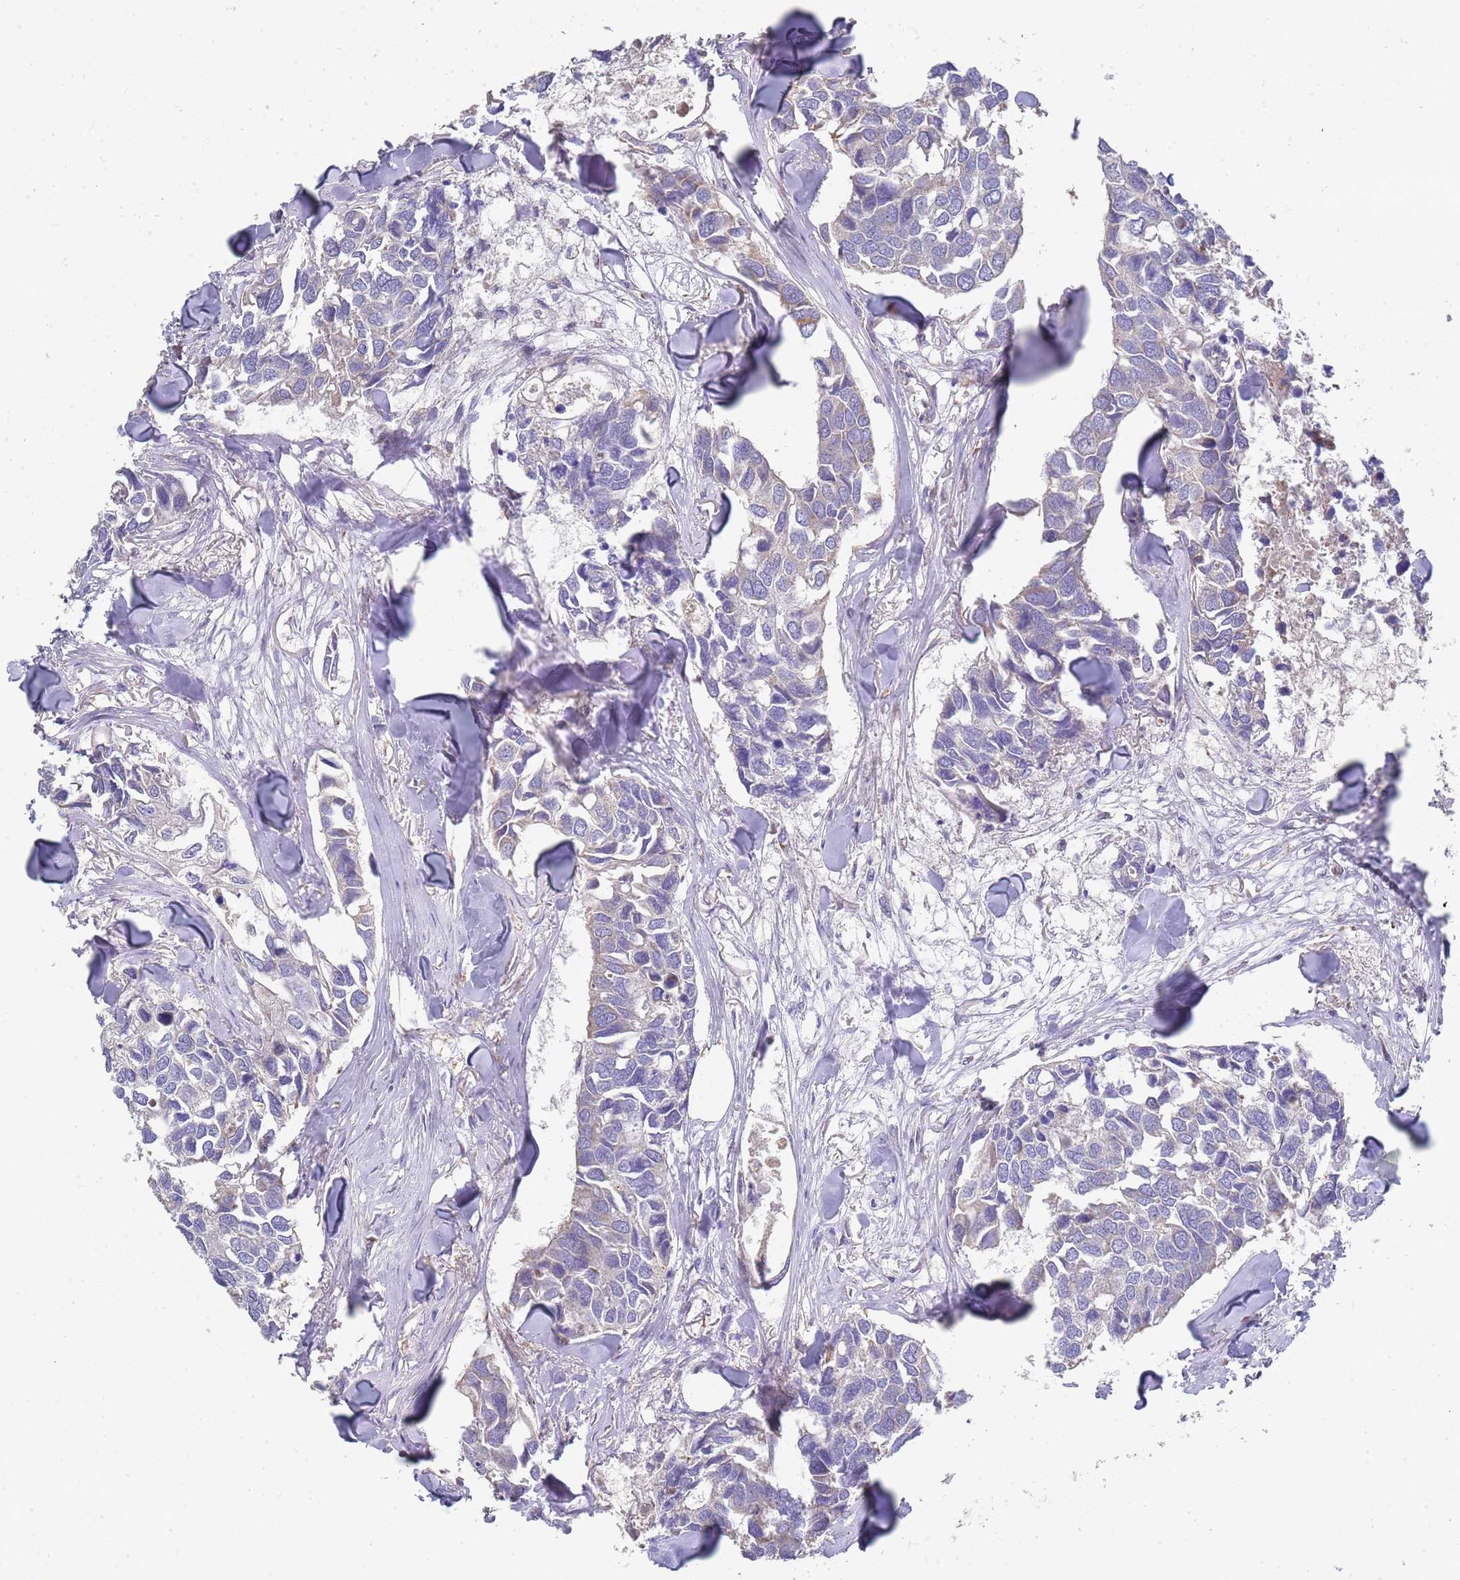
{"staining": {"intensity": "moderate", "quantity": "<25%", "location": "cytoplasmic/membranous"}, "tissue": "breast cancer", "cell_type": "Tumor cells", "image_type": "cancer", "snomed": [{"axis": "morphology", "description": "Duct carcinoma"}, {"axis": "topography", "description": "Breast"}], "caption": "Protein positivity by IHC demonstrates moderate cytoplasmic/membranous expression in about <25% of tumor cells in breast cancer (intraductal carcinoma).", "gene": "WDFY3", "patient": {"sex": "female", "age": 83}}